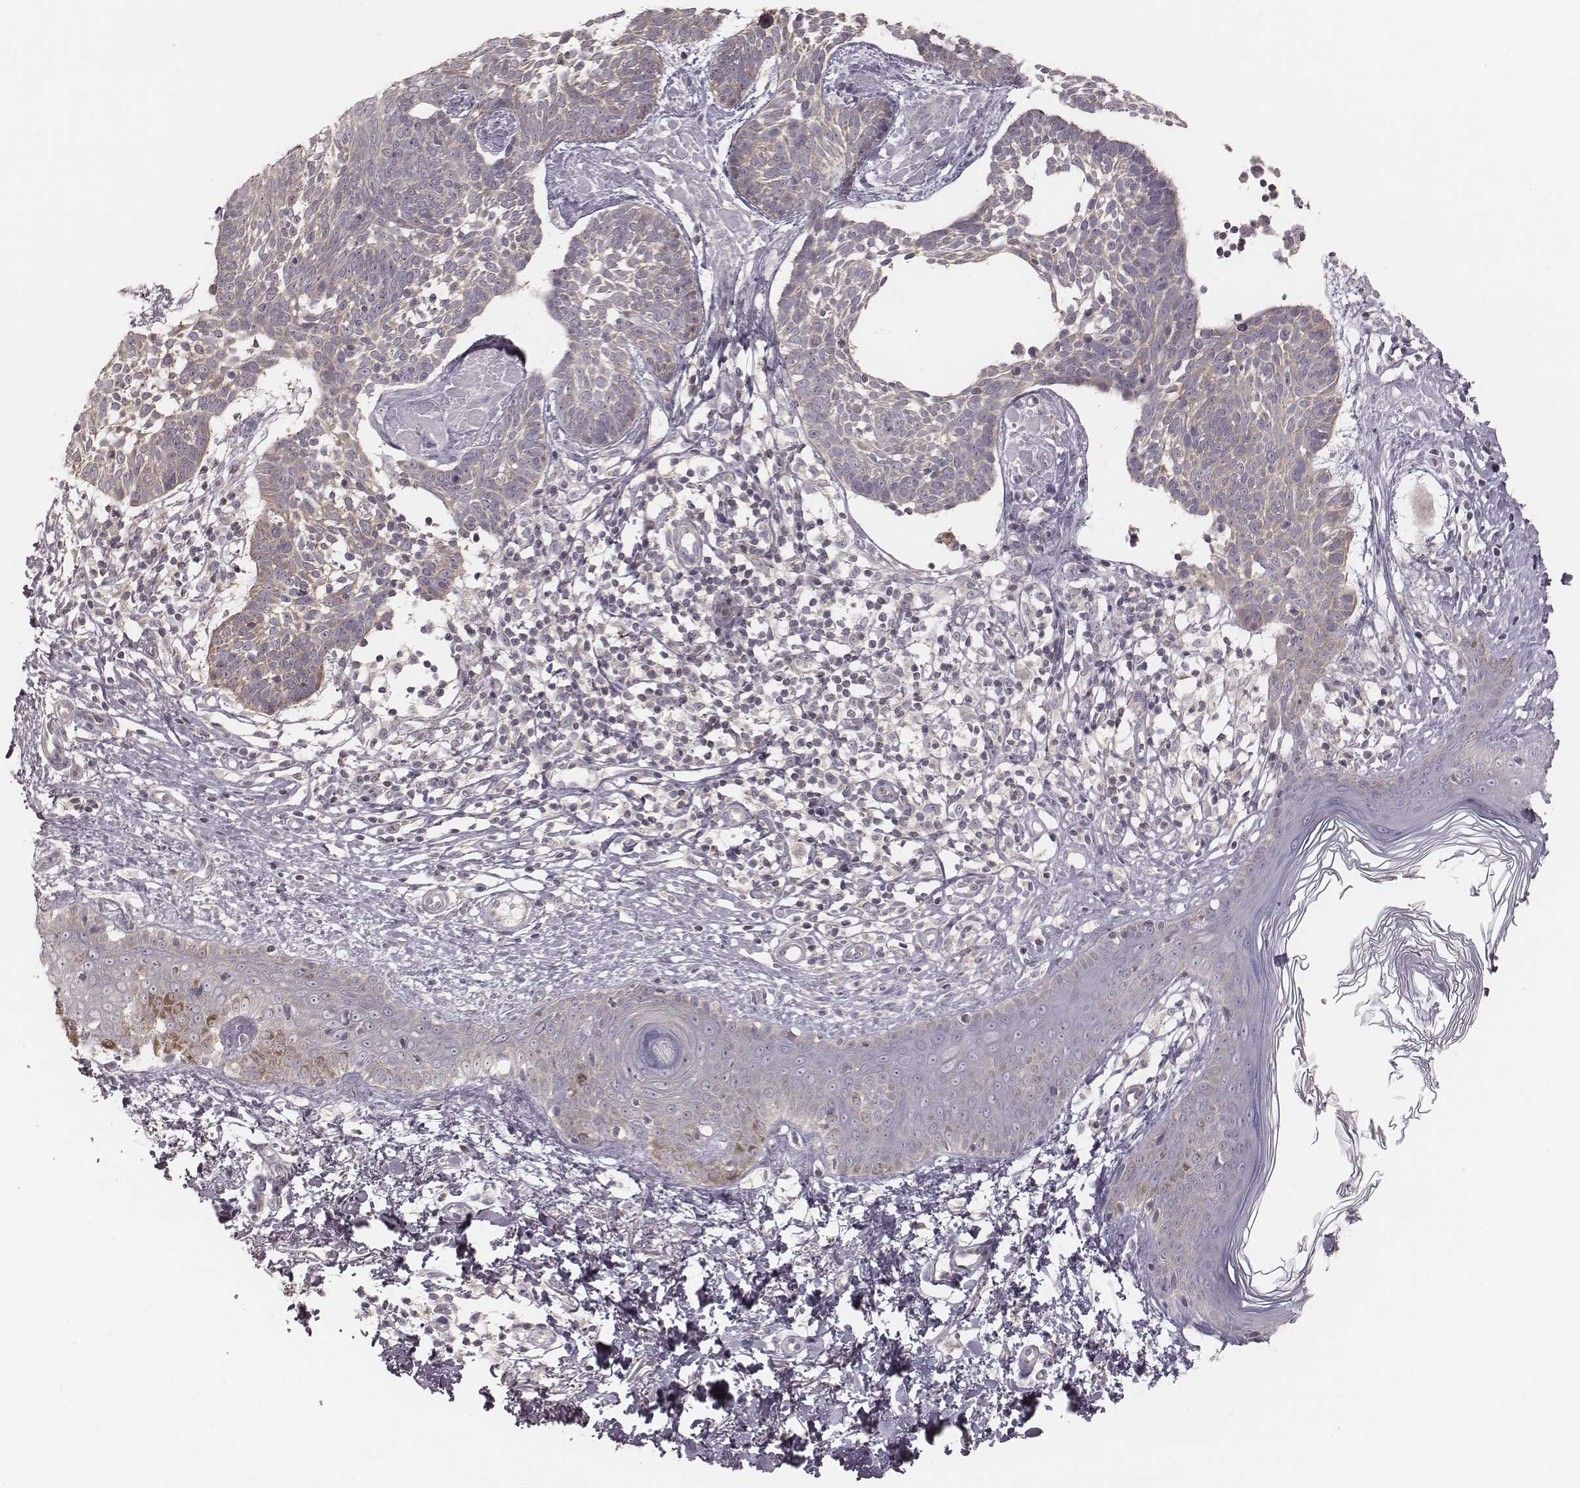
{"staining": {"intensity": "weak", "quantity": ">75%", "location": "cytoplasmic/membranous"}, "tissue": "skin cancer", "cell_type": "Tumor cells", "image_type": "cancer", "snomed": [{"axis": "morphology", "description": "Basal cell carcinoma"}, {"axis": "topography", "description": "Skin"}], "caption": "Skin cancer stained with DAB (3,3'-diaminobenzidine) immunohistochemistry (IHC) demonstrates low levels of weak cytoplasmic/membranous staining in about >75% of tumor cells.", "gene": "TDRD5", "patient": {"sex": "male", "age": 85}}